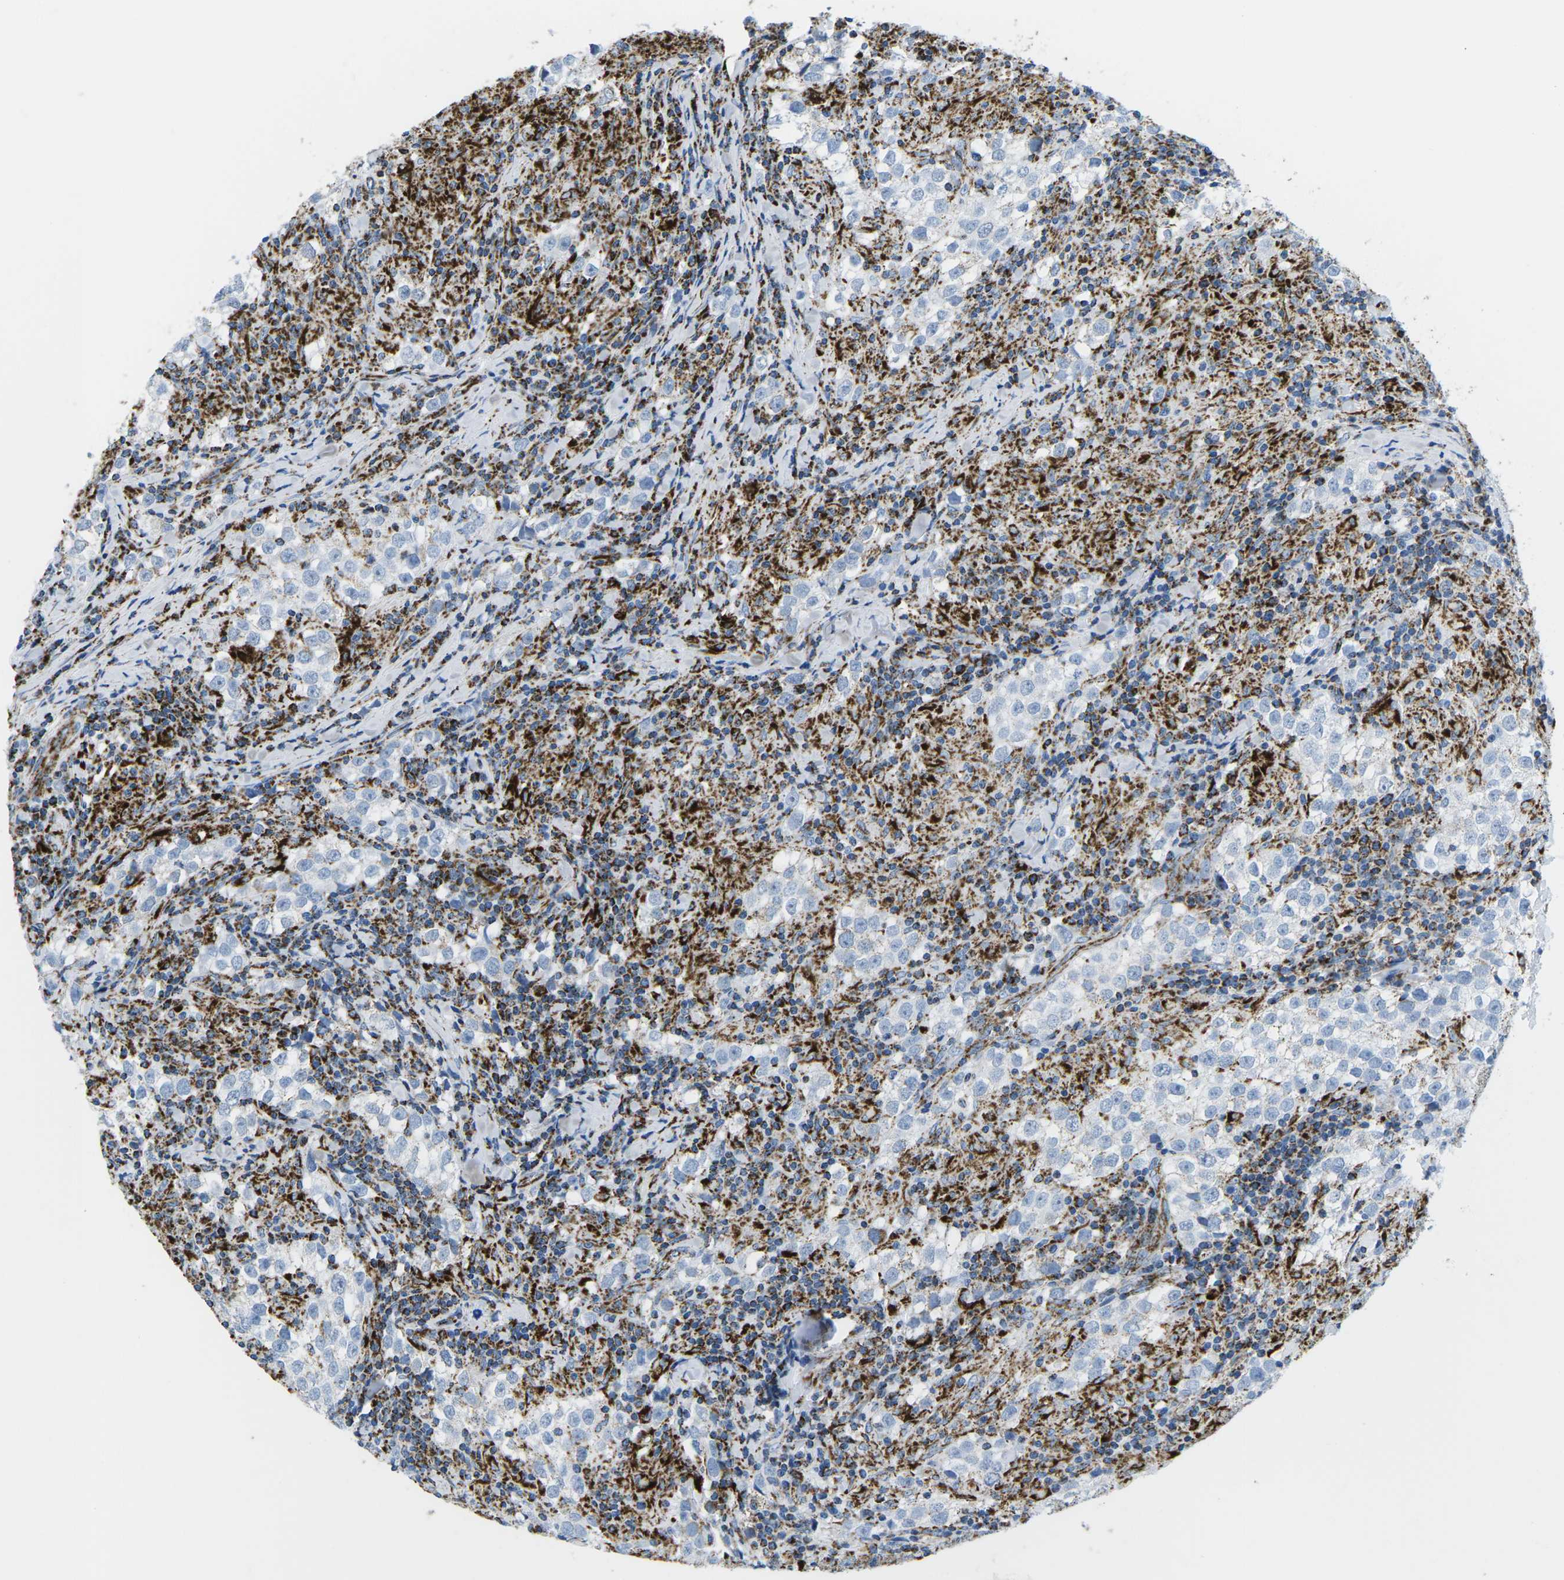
{"staining": {"intensity": "negative", "quantity": "none", "location": "none"}, "tissue": "testis cancer", "cell_type": "Tumor cells", "image_type": "cancer", "snomed": [{"axis": "morphology", "description": "Seminoma, NOS"}, {"axis": "morphology", "description": "Carcinoma, Embryonal, NOS"}, {"axis": "topography", "description": "Testis"}], "caption": "Image shows no significant protein expression in tumor cells of seminoma (testis).", "gene": "COX6C", "patient": {"sex": "male", "age": 36}}